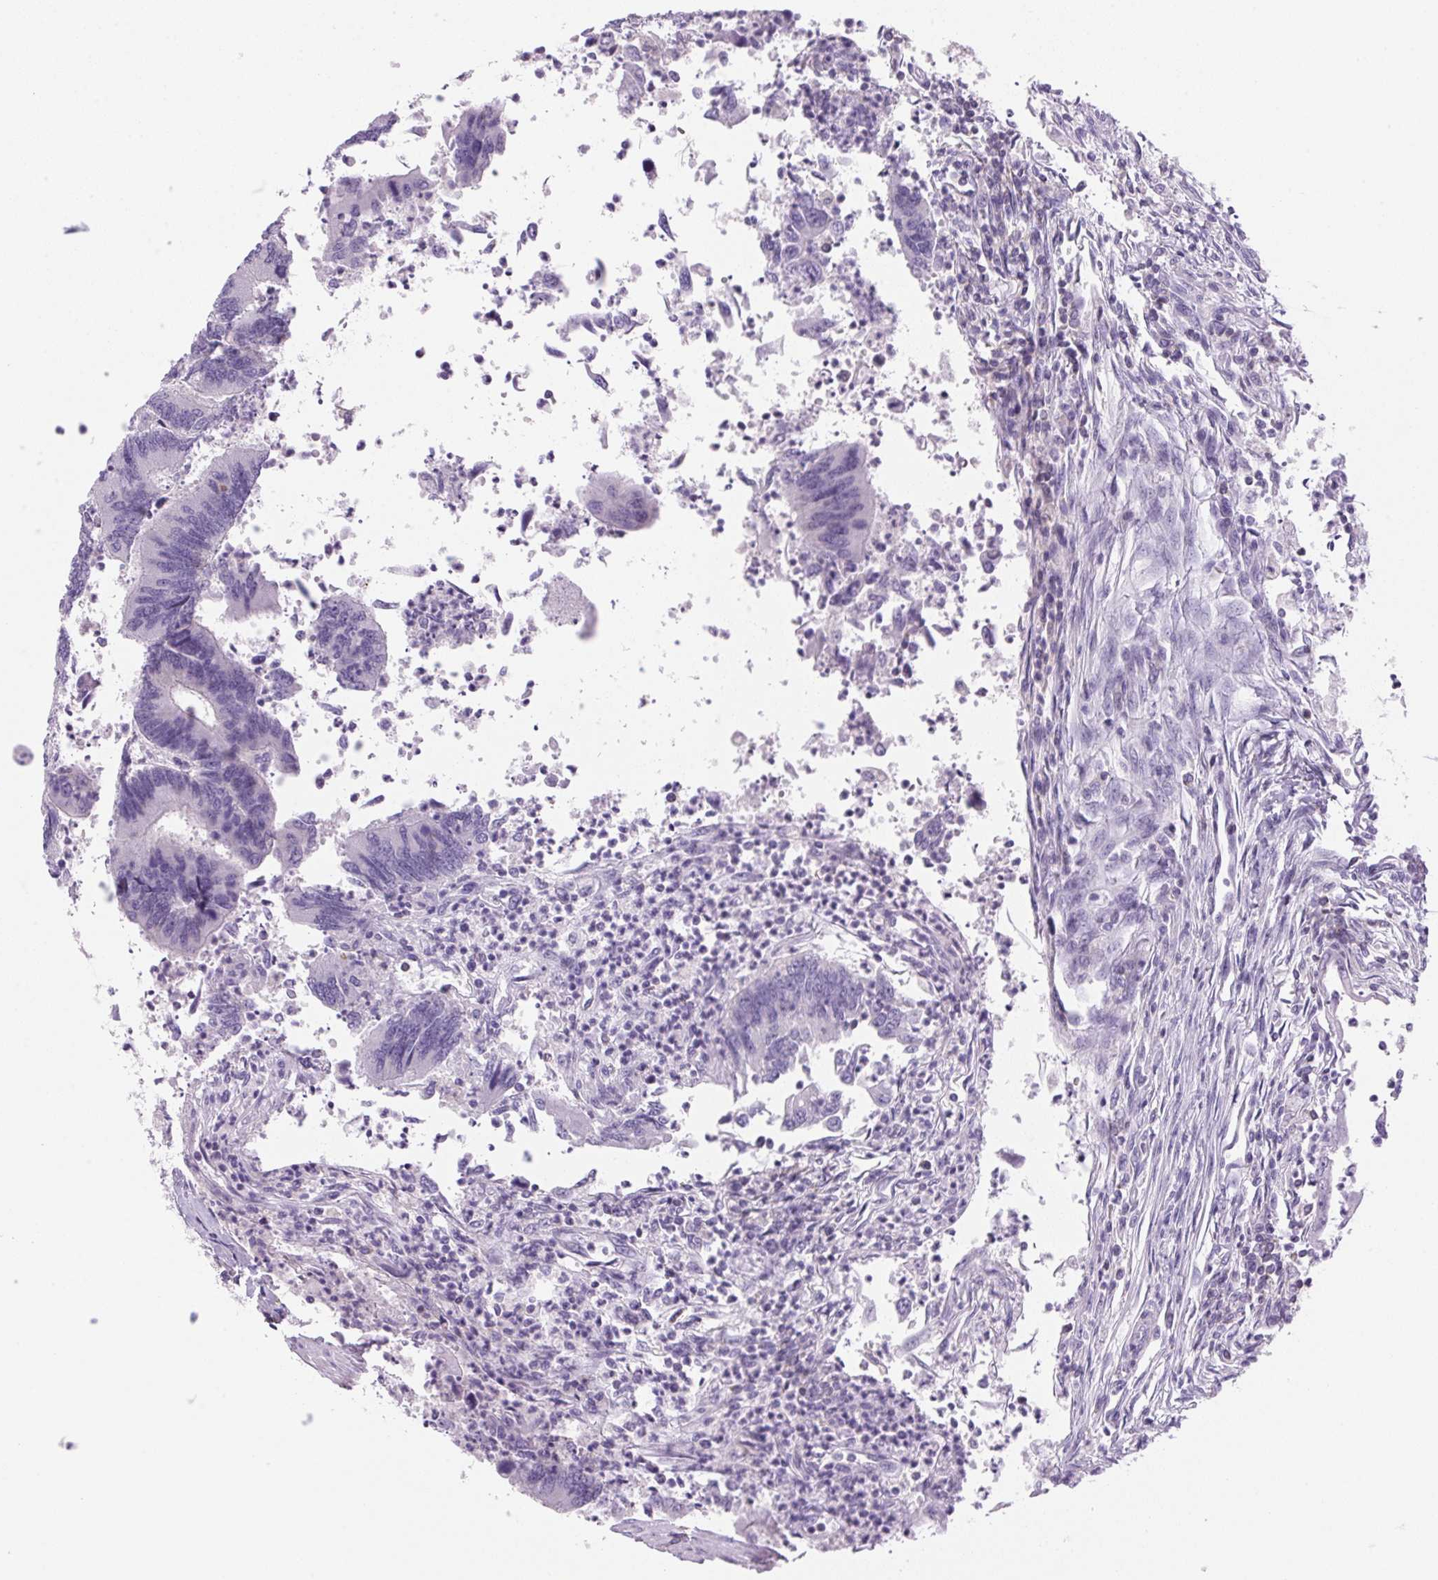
{"staining": {"intensity": "negative", "quantity": "none", "location": "none"}, "tissue": "colorectal cancer", "cell_type": "Tumor cells", "image_type": "cancer", "snomed": [{"axis": "morphology", "description": "Adenocarcinoma, NOS"}, {"axis": "topography", "description": "Colon"}], "caption": "Colorectal cancer (adenocarcinoma) stained for a protein using immunohistochemistry shows no positivity tumor cells.", "gene": "S100A2", "patient": {"sex": "female", "age": 67}}